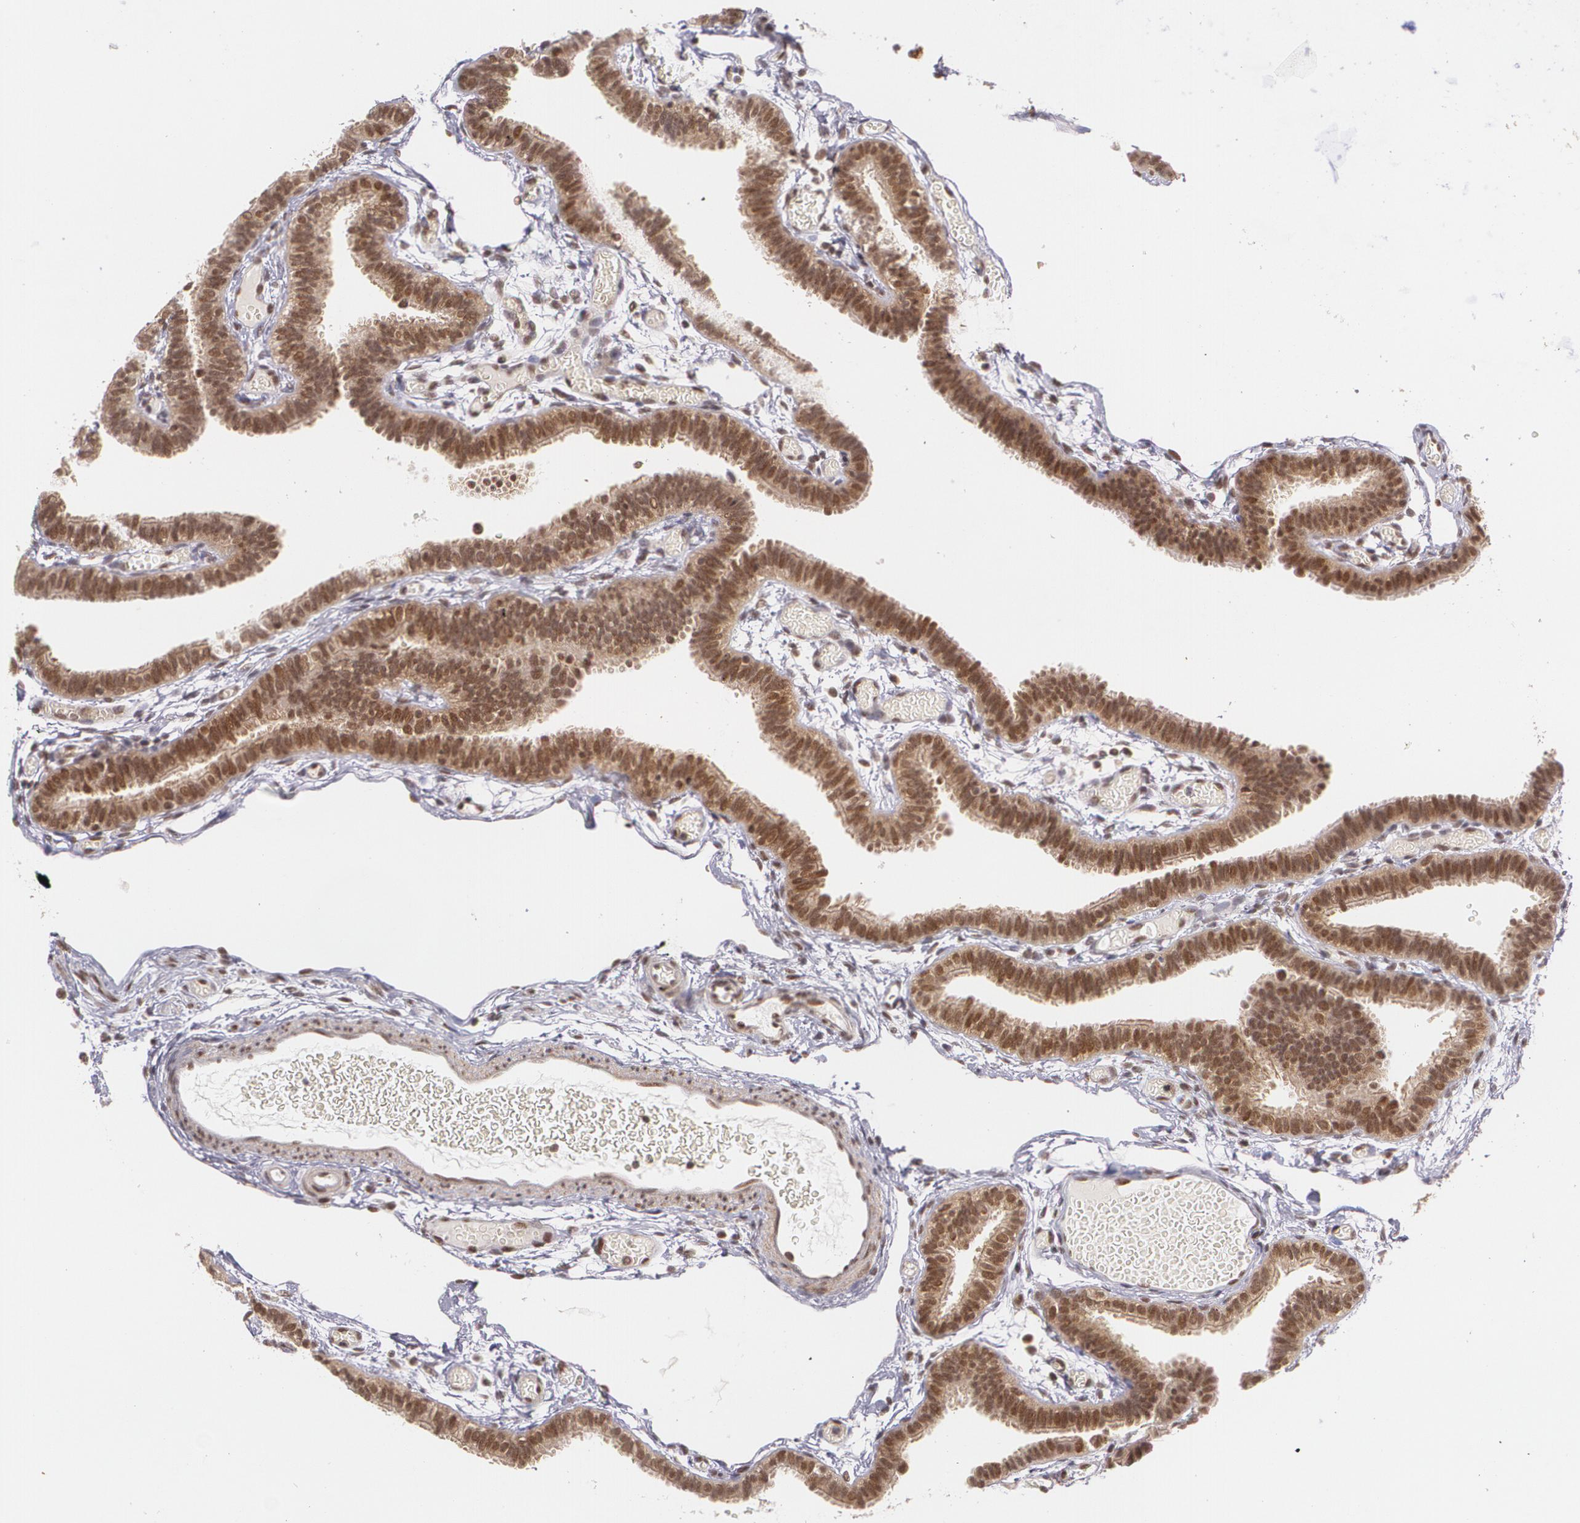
{"staining": {"intensity": "moderate", "quantity": ">75%", "location": "cytoplasmic/membranous,nuclear"}, "tissue": "fallopian tube", "cell_type": "Glandular cells", "image_type": "normal", "snomed": [{"axis": "morphology", "description": "Normal tissue, NOS"}, {"axis": "topography", "description": "Fallopian tube"}], "caption": "Protein analysis of unremarkable fallopian tube shows moderate cytoplasmic/membranous,nuclear staining in approximately >75% of glandular cells.", "gene": "CUL2", "patient": {"sex": "female", "age": 29}}